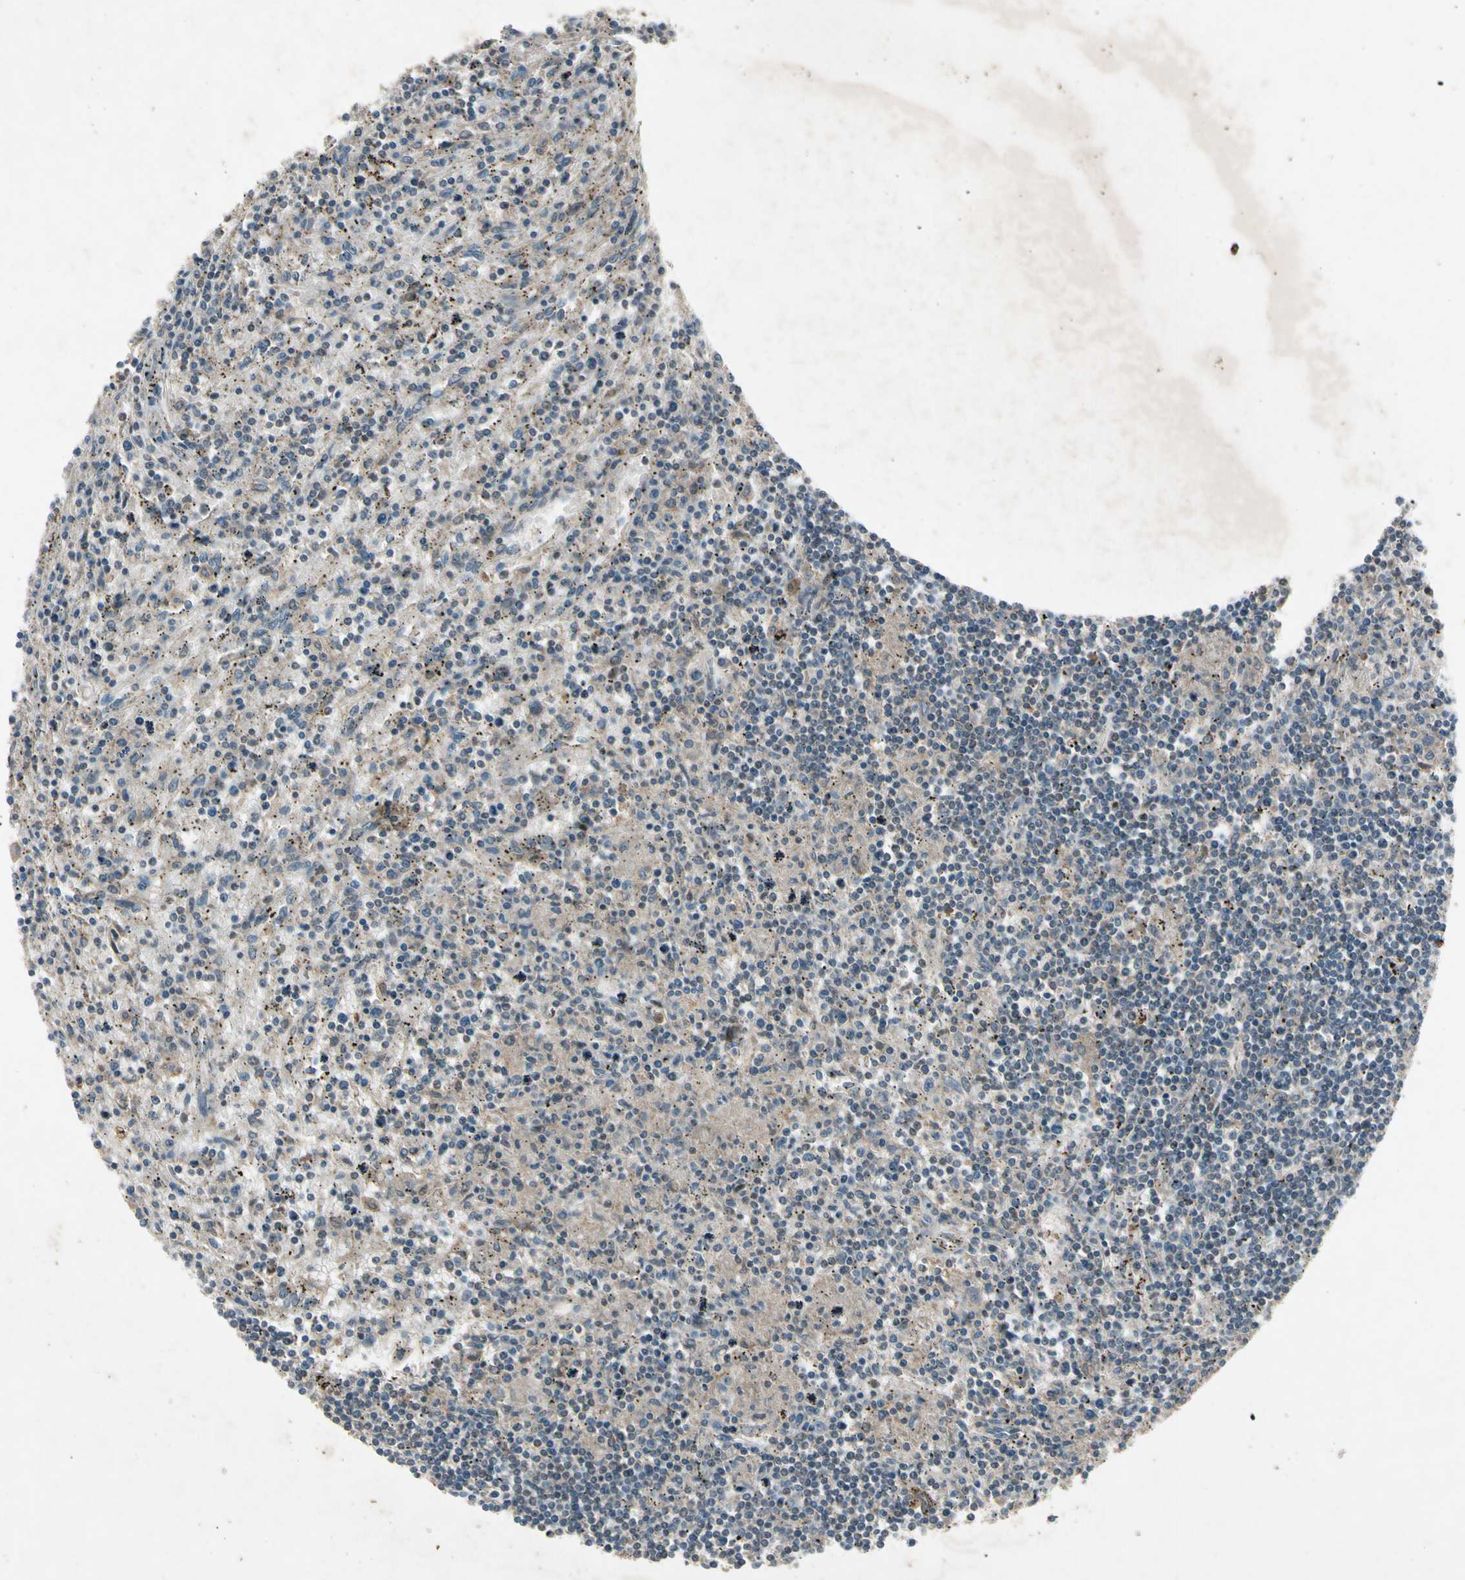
{"staining": {"intensity": "weak", "quantity": "<25%", "location": "cytoplasmic/membranous"}, "tissue": "lymphoma", "cell_type": "Tumor cells", "image_type": "cancer", "snomed": [{"axis": "morphology", "description": "Malignant lymphoma, non-Hodgkin's type, Low grade"}, {"axis": "topography", "description": "Spleen"}], "caption": "Malignant lymphoma, non-Hodgkin's type (low-grade) was stained to show a protein in brown. There is no significant expression in tumor cells. (Brightfield microscopy of DAB (3,3'-diaminobenzidine) IHC at high magnification).", "gene": "GPLD1", "patient": {"sex": "male", "age": 76}}